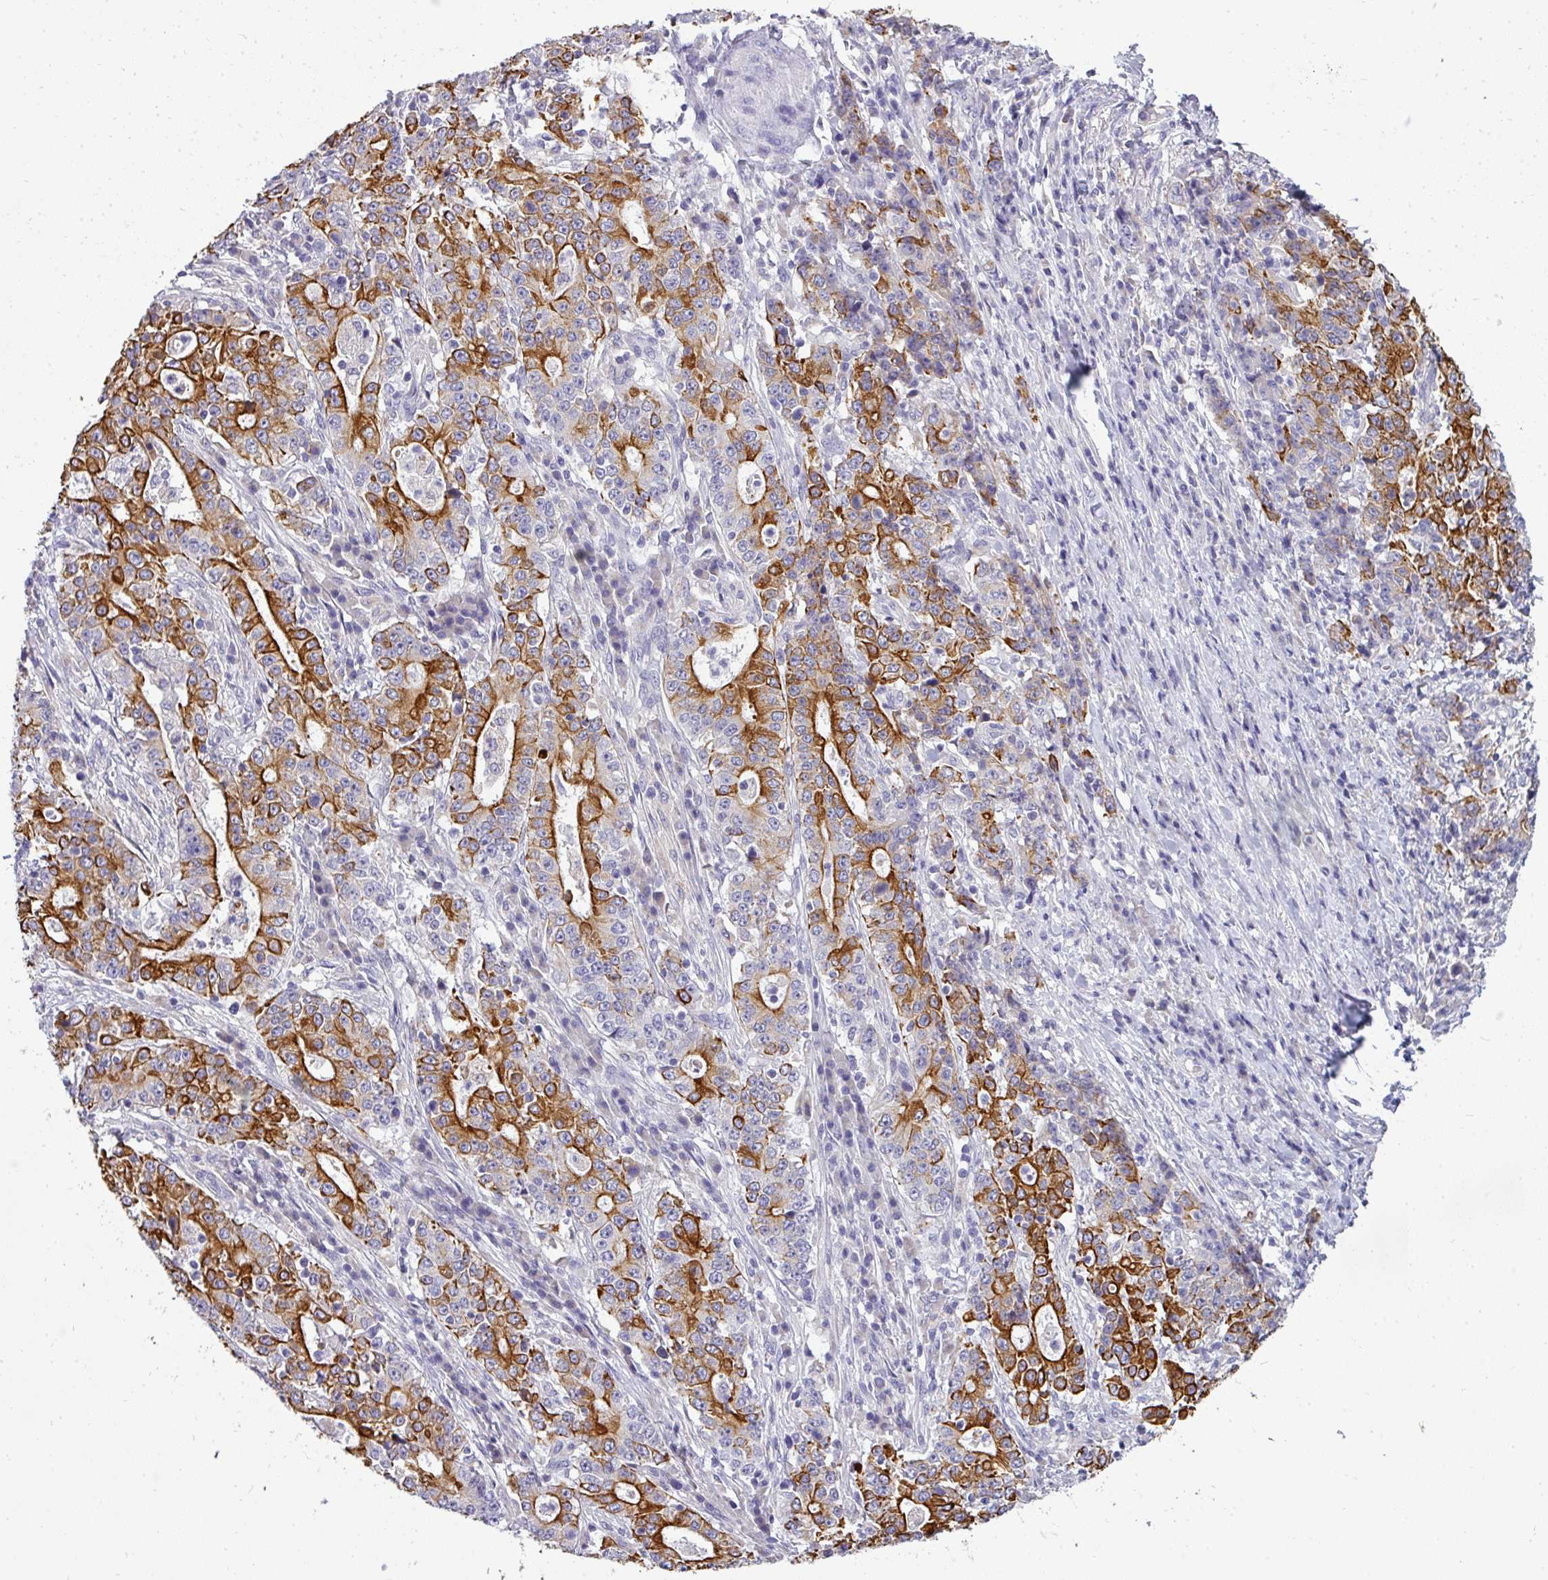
{"staining": {"intensity": "strong", "quantity": ">75%", "location": "cytoplasmic/membranous"}, "tissue": "stomach cancer", "cell_type": "Tumor cells", "image_type": "cancer", "snomed": [{"axis": "morphology", "description": "Normal tissue, NOS"}, {"axis": "morphology", "description": "Adenocarcinoma, NOS"}, {"axis": "topography", "description": "Stomach, upper"}, {"axis": "topography", "description": "Stomach"}], "caption": "This is a micrograph of immunohistochemistry (IHC) staining of stomach adenocarcinoma, which shows strong staining in the cytoplasmic/membranous of tumor cells.", "gene": "ASXL3", "patient": {"sex": "male", "age": 59}}